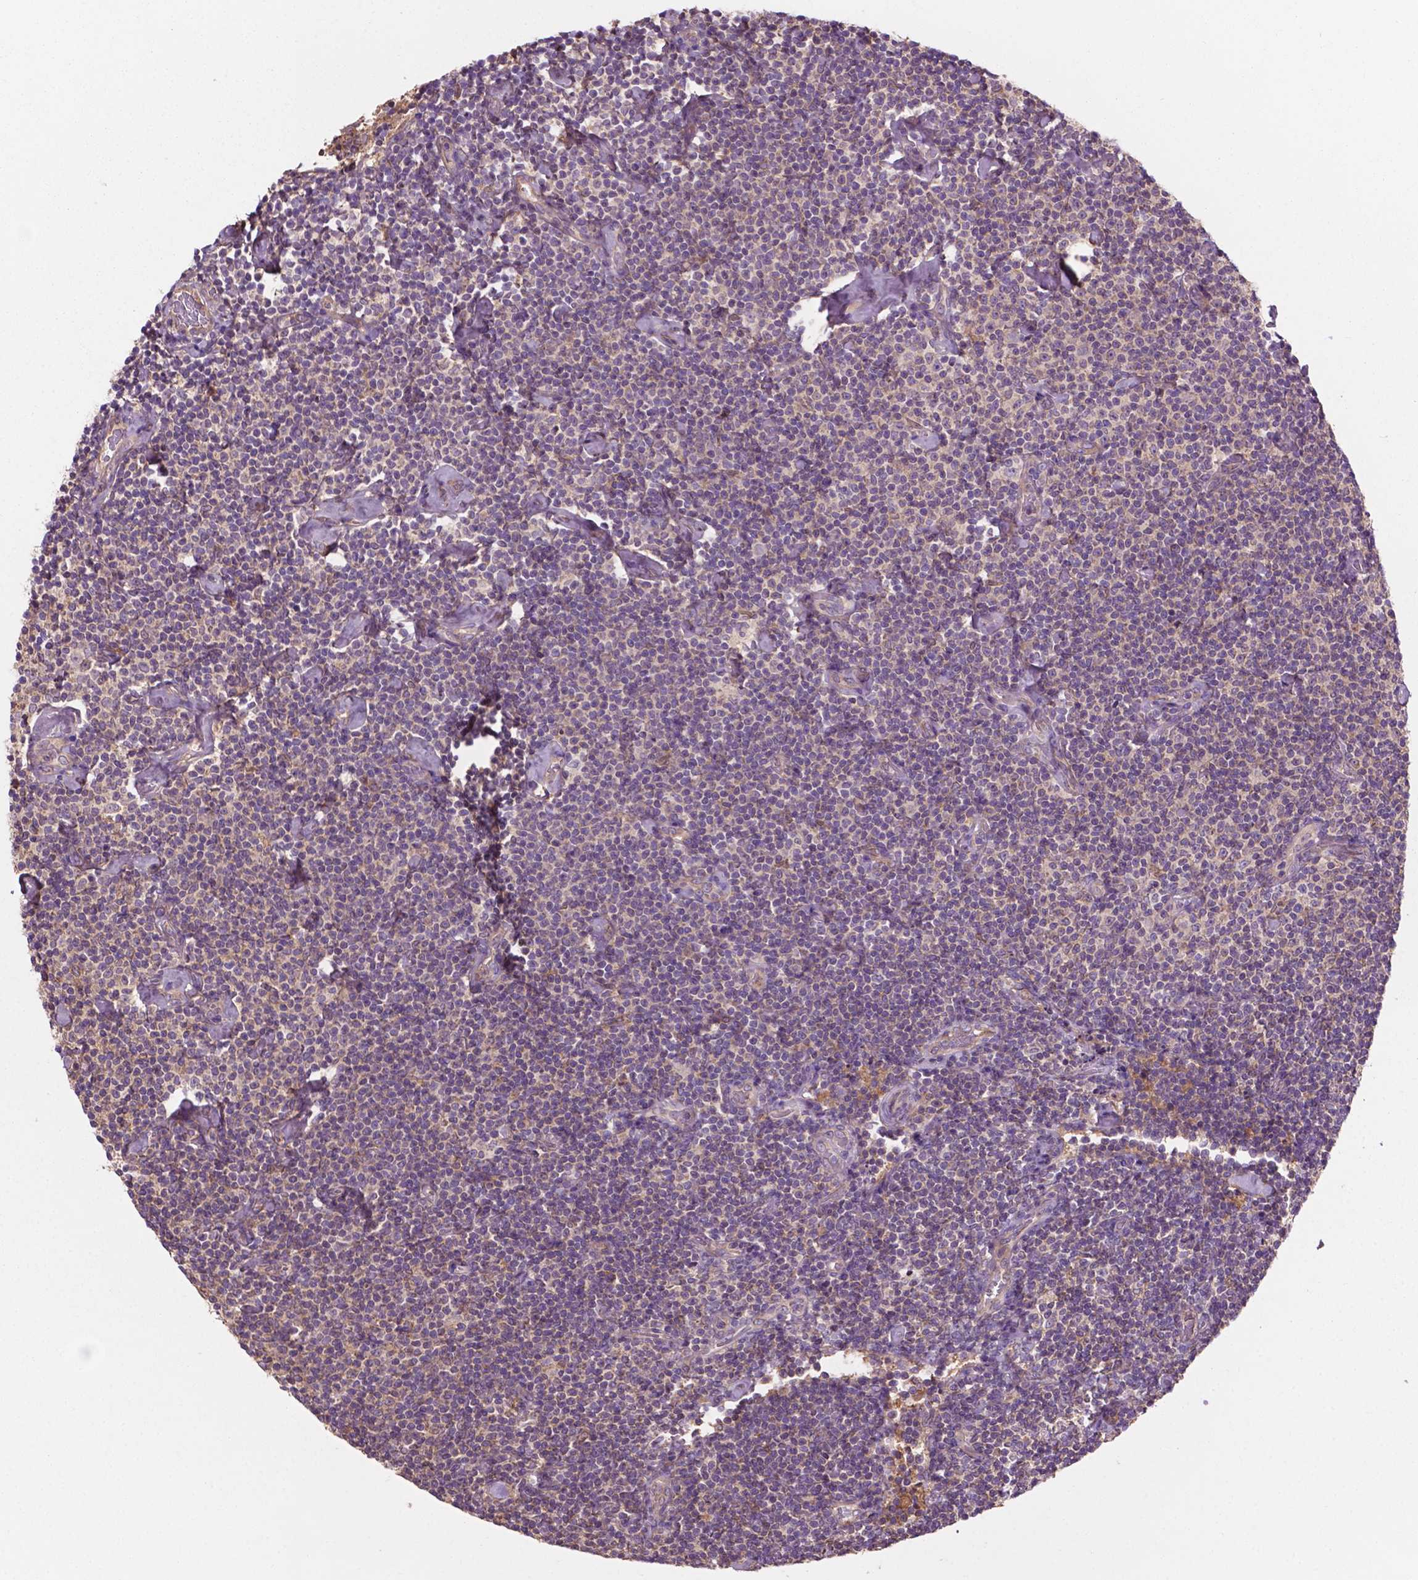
{"staining": {"intensity": "negative", "quantity": "none", "location": "none"}, "tissue": "lymphoma", "cell_type": "Tumor cells", "image_type": "cancer", "snomed": [{"axis": "morphology", "description": "Malignant lymphoma, non-Hodgkin's type, Low grade"}, {"axis": "topography", "description": "Lymph node"}], "caption": "Tumor cells show no significant staining in lymphoma.", "gene": "GJA9", "patient": {"sex": "male", "age": 81}}